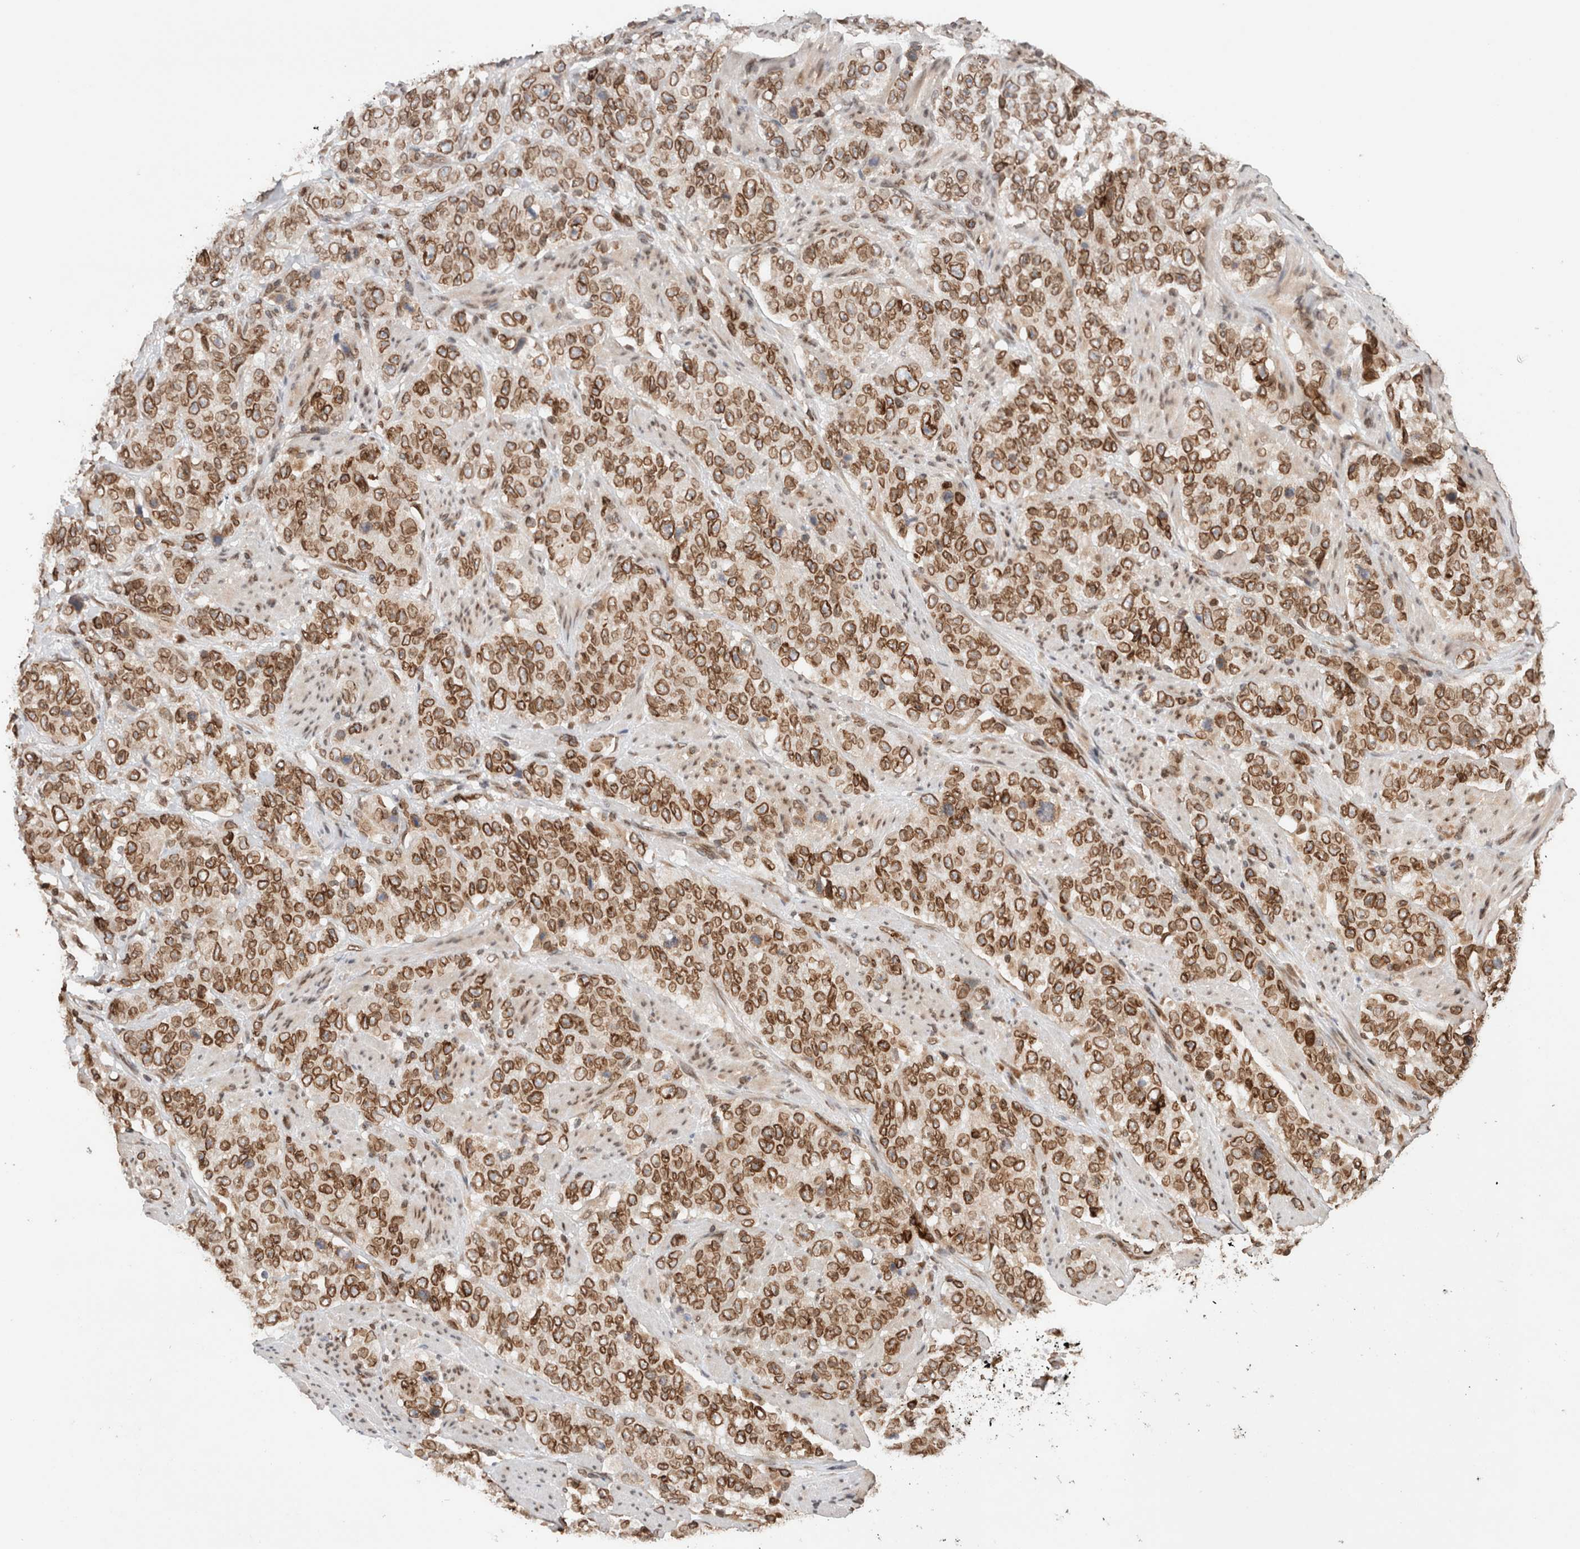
{"staining": {"intensity": "strong", "quantity": ">75%", "location": "cytoplasmic/membranous,nuclear"}, "tissue": "stomach cancer", "cell_type": "Tumor cells", "image_type": "cancer", "snomed": [{"axis": "morphology", "description": "Adenocarcinoma, NOS"}, {"axis": "topography", "description": "Stomach"}], "caption": "Immunohistochemistry (IHC) staining of stomach cancer, which displays high levels of strong cytoplasmic/membranous and nuclear staining in approximately >75% of tumor cells indicating strong cytoplasmic/membranous and nuclear protein expression. The staining was performed using DAB (3,3'-diaminobenzidine) (brown) for protein detection and nuclei were counterstained in hematoxylin (blue).", "gene": "TPR", "patient": {"sex": "male", "age": 48}}